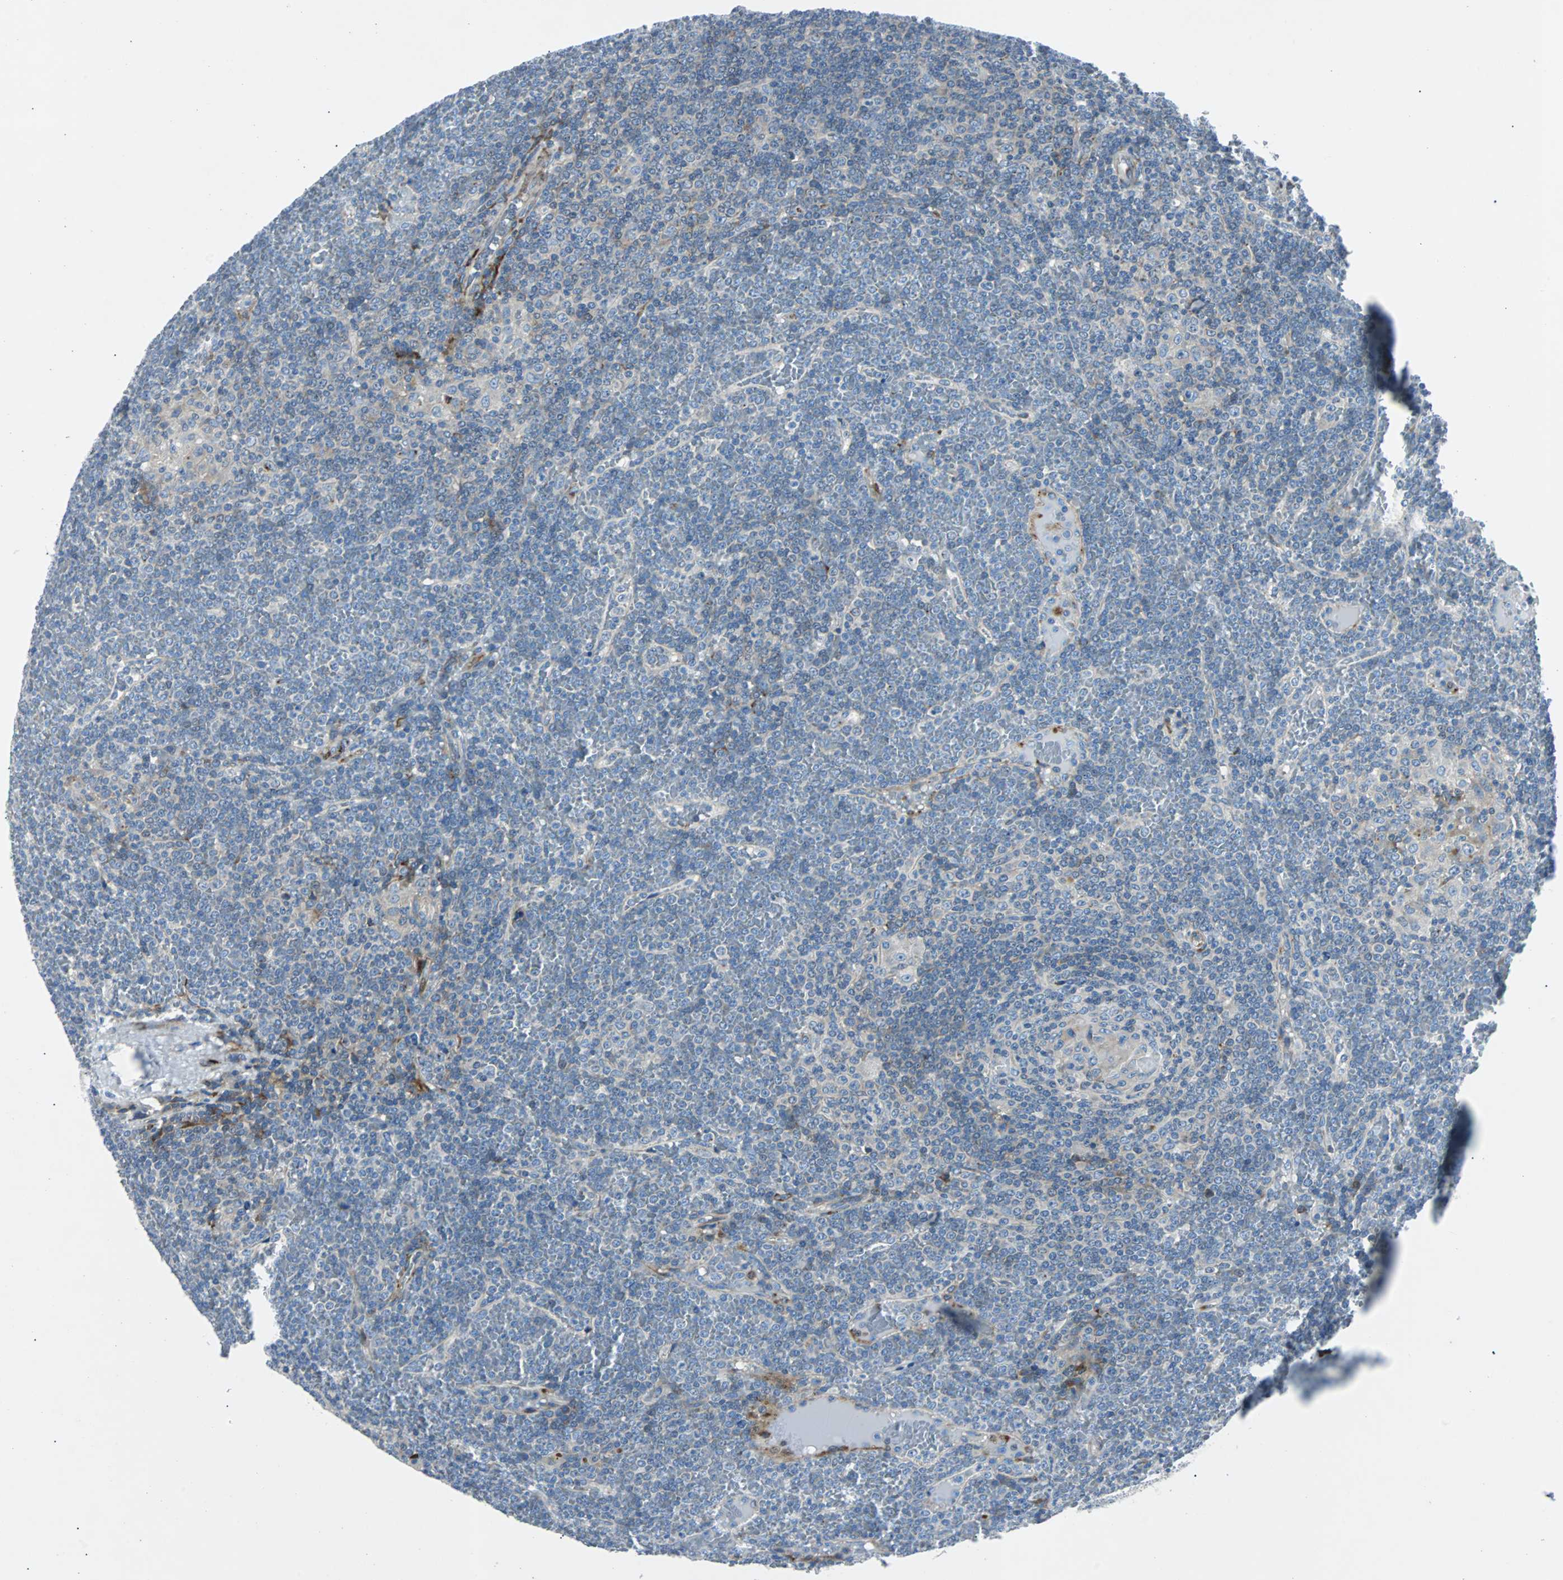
{"staining": {"intensity": "weak", "quantity": "<25%", "location": "cytoplasmic/membranous"}, "tissue": "lymphoma", "cell_type": "Tumor cells", "image_type": "cancer", "snomed": [{"axis": "morphology", "description": "Malignant lymphoma, non-Hodgkin's type, Low grade"}, {"axis": "topography", "description": "Spleen"}], "caption": "Immunohistochemistry image of neoplastic tissue: lymphoma stained with DAB demonstrates no significant protein positivity in tumor cells.", "gene": "BBC3", "patient": {"sex": "female", "age": 19}}